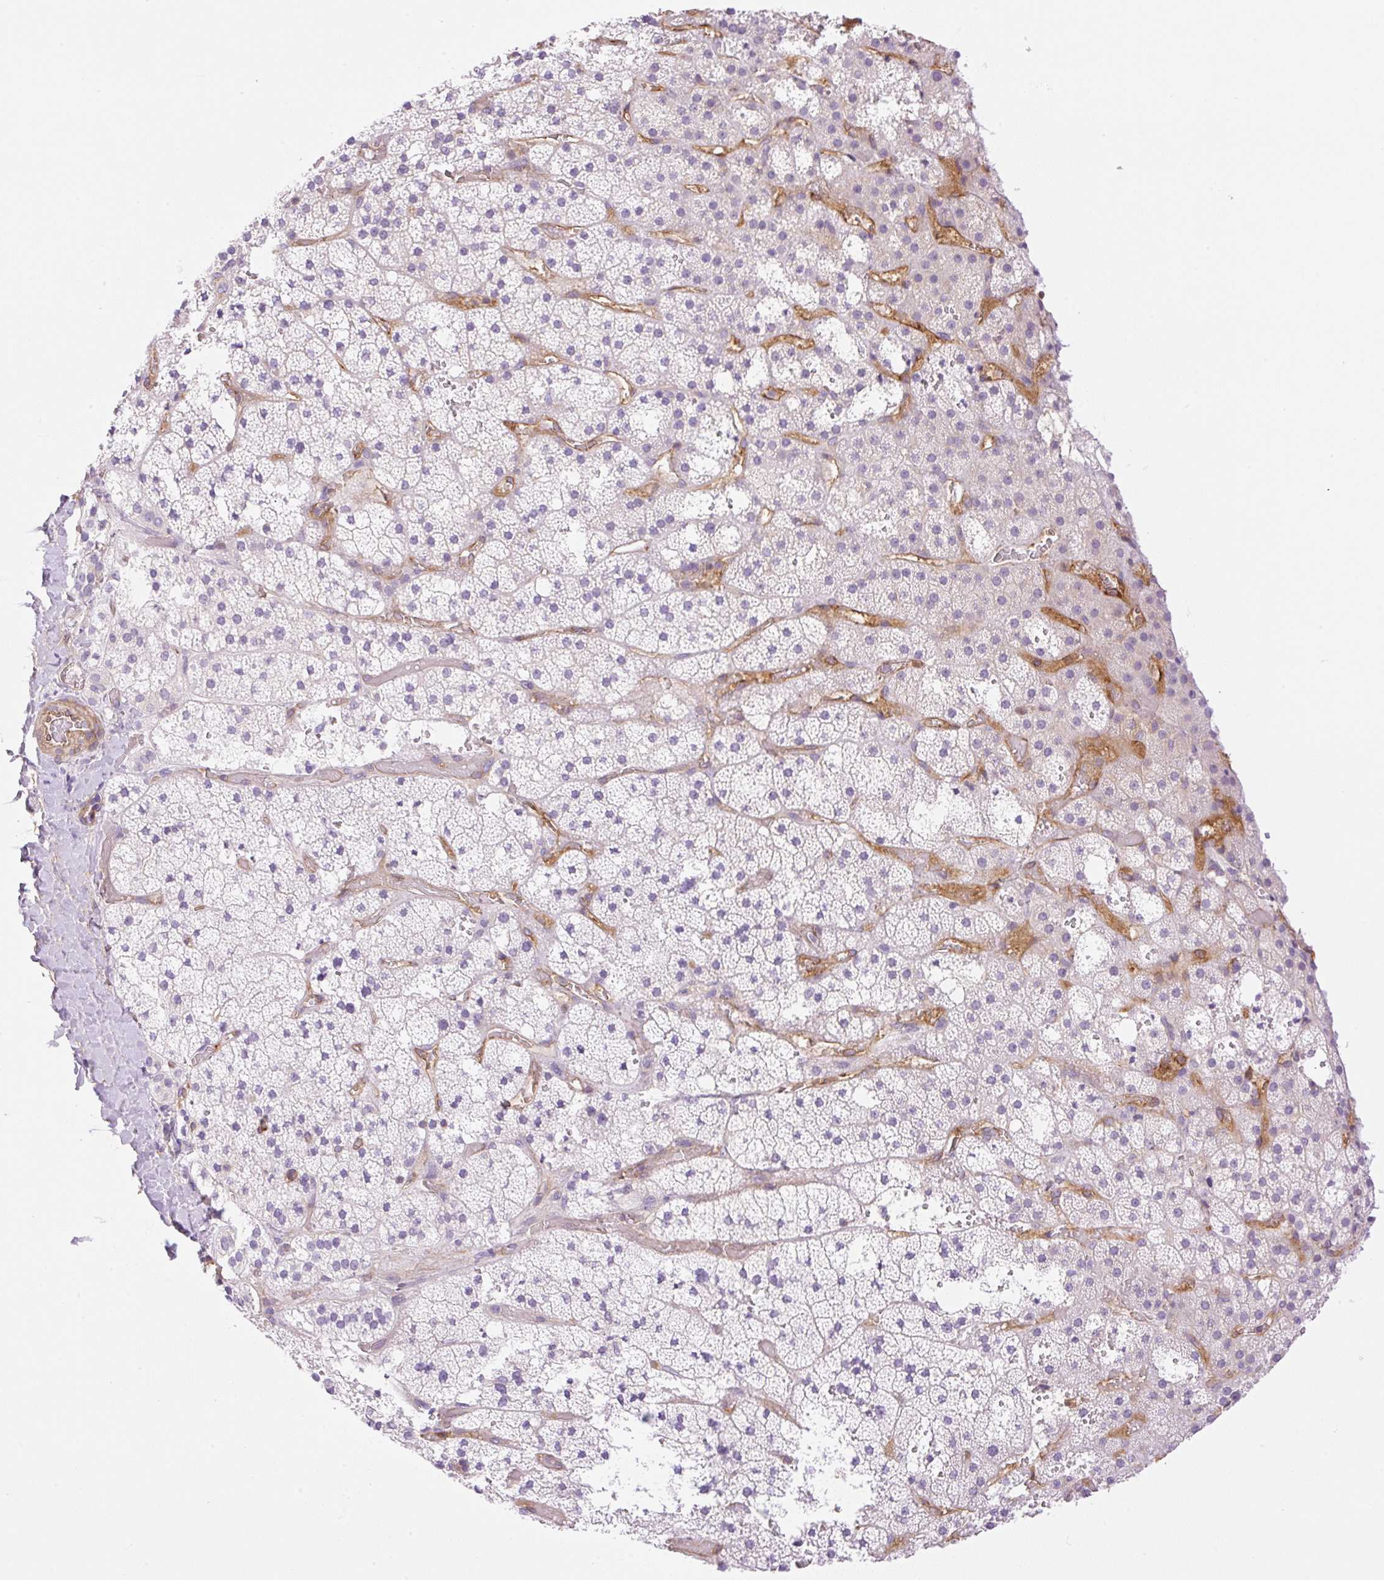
{"staining": {"intensity": "negative", "quantity": "none", "location": "none"}, "tissue": "adrenal gland", "cell_type": "Glandular cells", "image_type": "normal", "snomed": [{"axis": "morphology", "description": "Normal tissue, NOS"}, {"axis": "topography", "description": "Adrenal gland"}], "caption": "The histopathology image demonstrates no significant expression in glandular cells of adrenal gland.", "gene": "EHD1", "patient": {"sex": "male", "age": 53}}